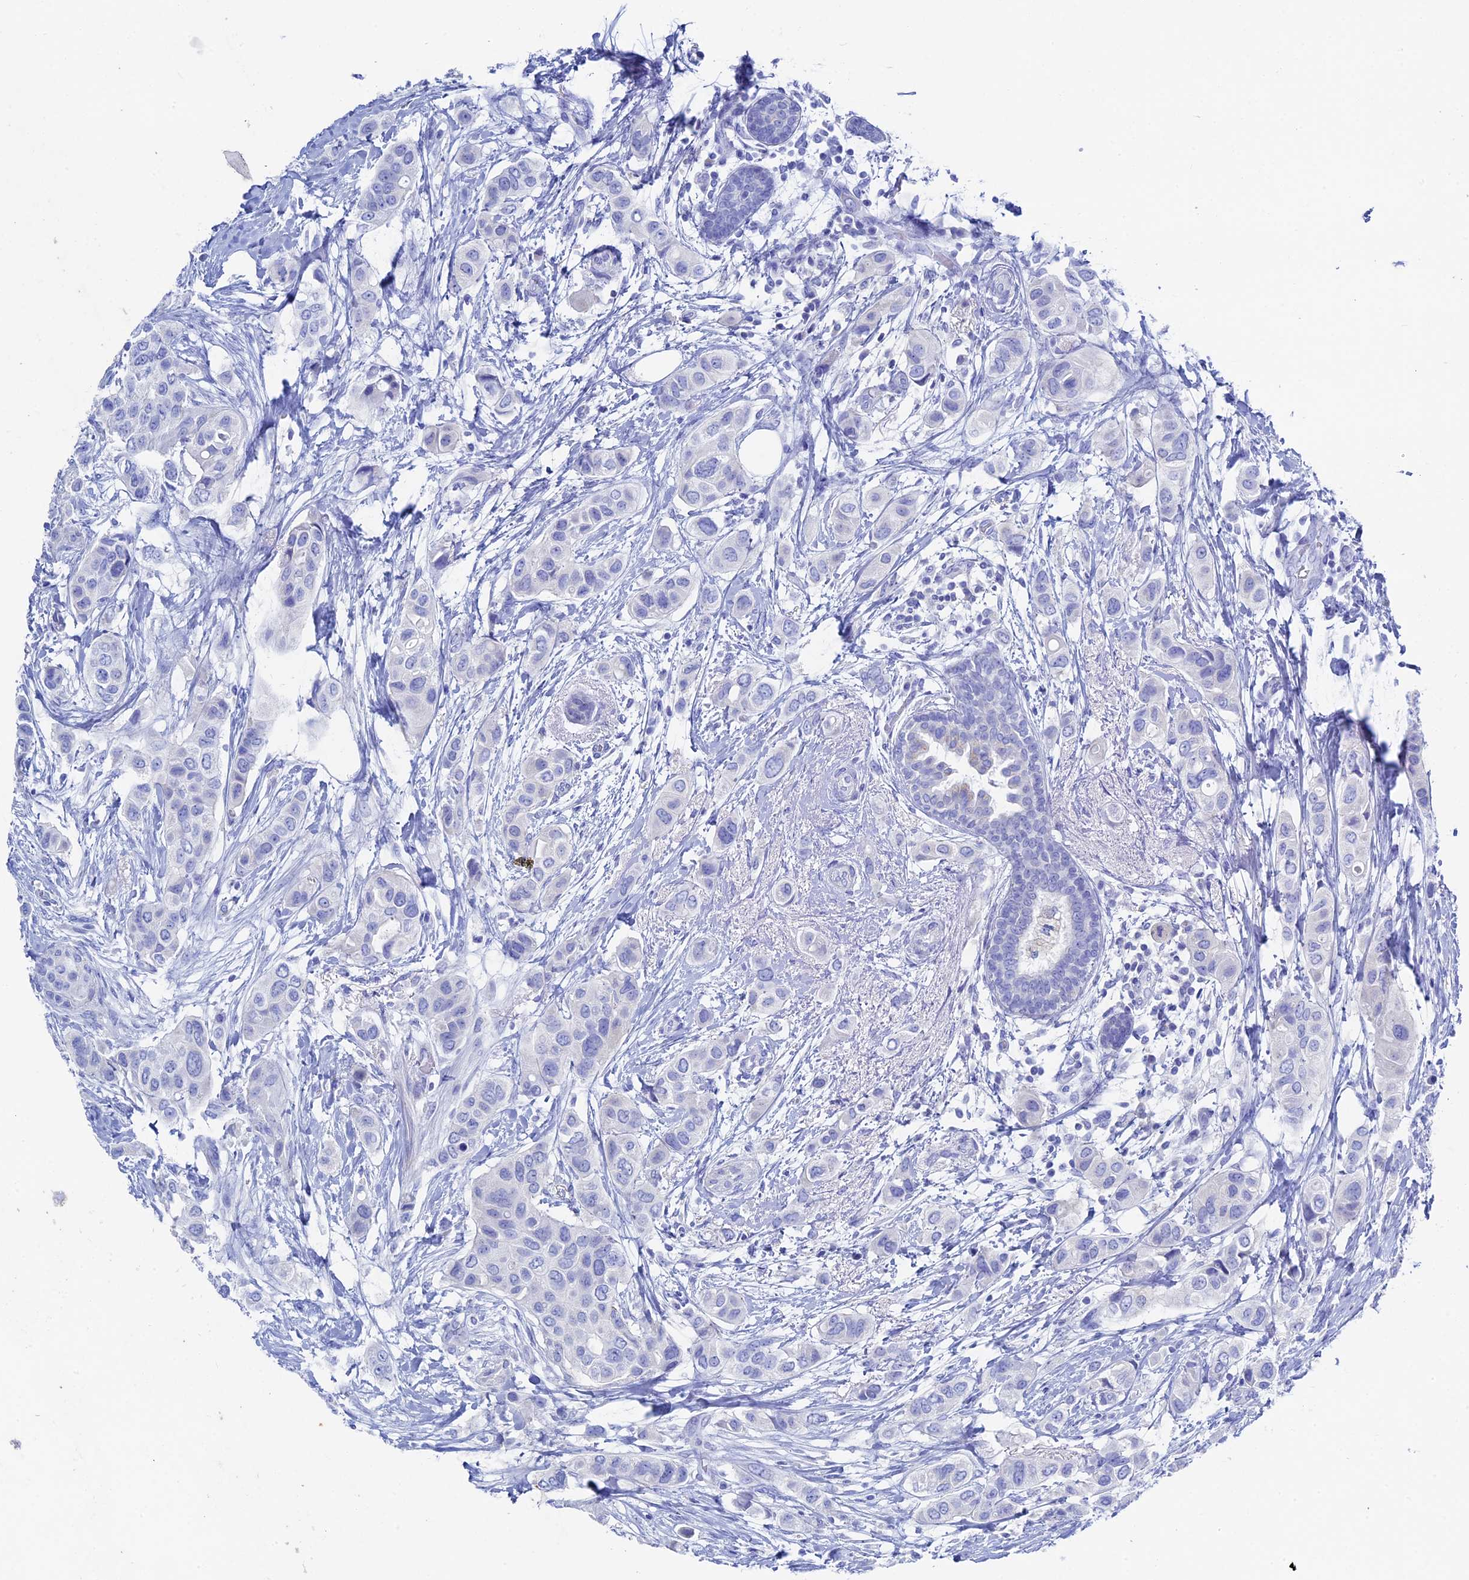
{"staining": {"intensity": "negative", "quantity": "none", "location": "none"}, "tissue": "breast cancer", "cell_type": "Tumor cells", "image_type": "cancer", "snomed": [{"axis": "morphology", "description": "Lobular carcinoma"}, {"axis": "topography", "description": "Breast"}], "caption": "Tumor cells are negative for brown protein staining in lobular carcinoma (breast).", "gene": "UNC119", "patient": {"sex": "female", "age": 51}}